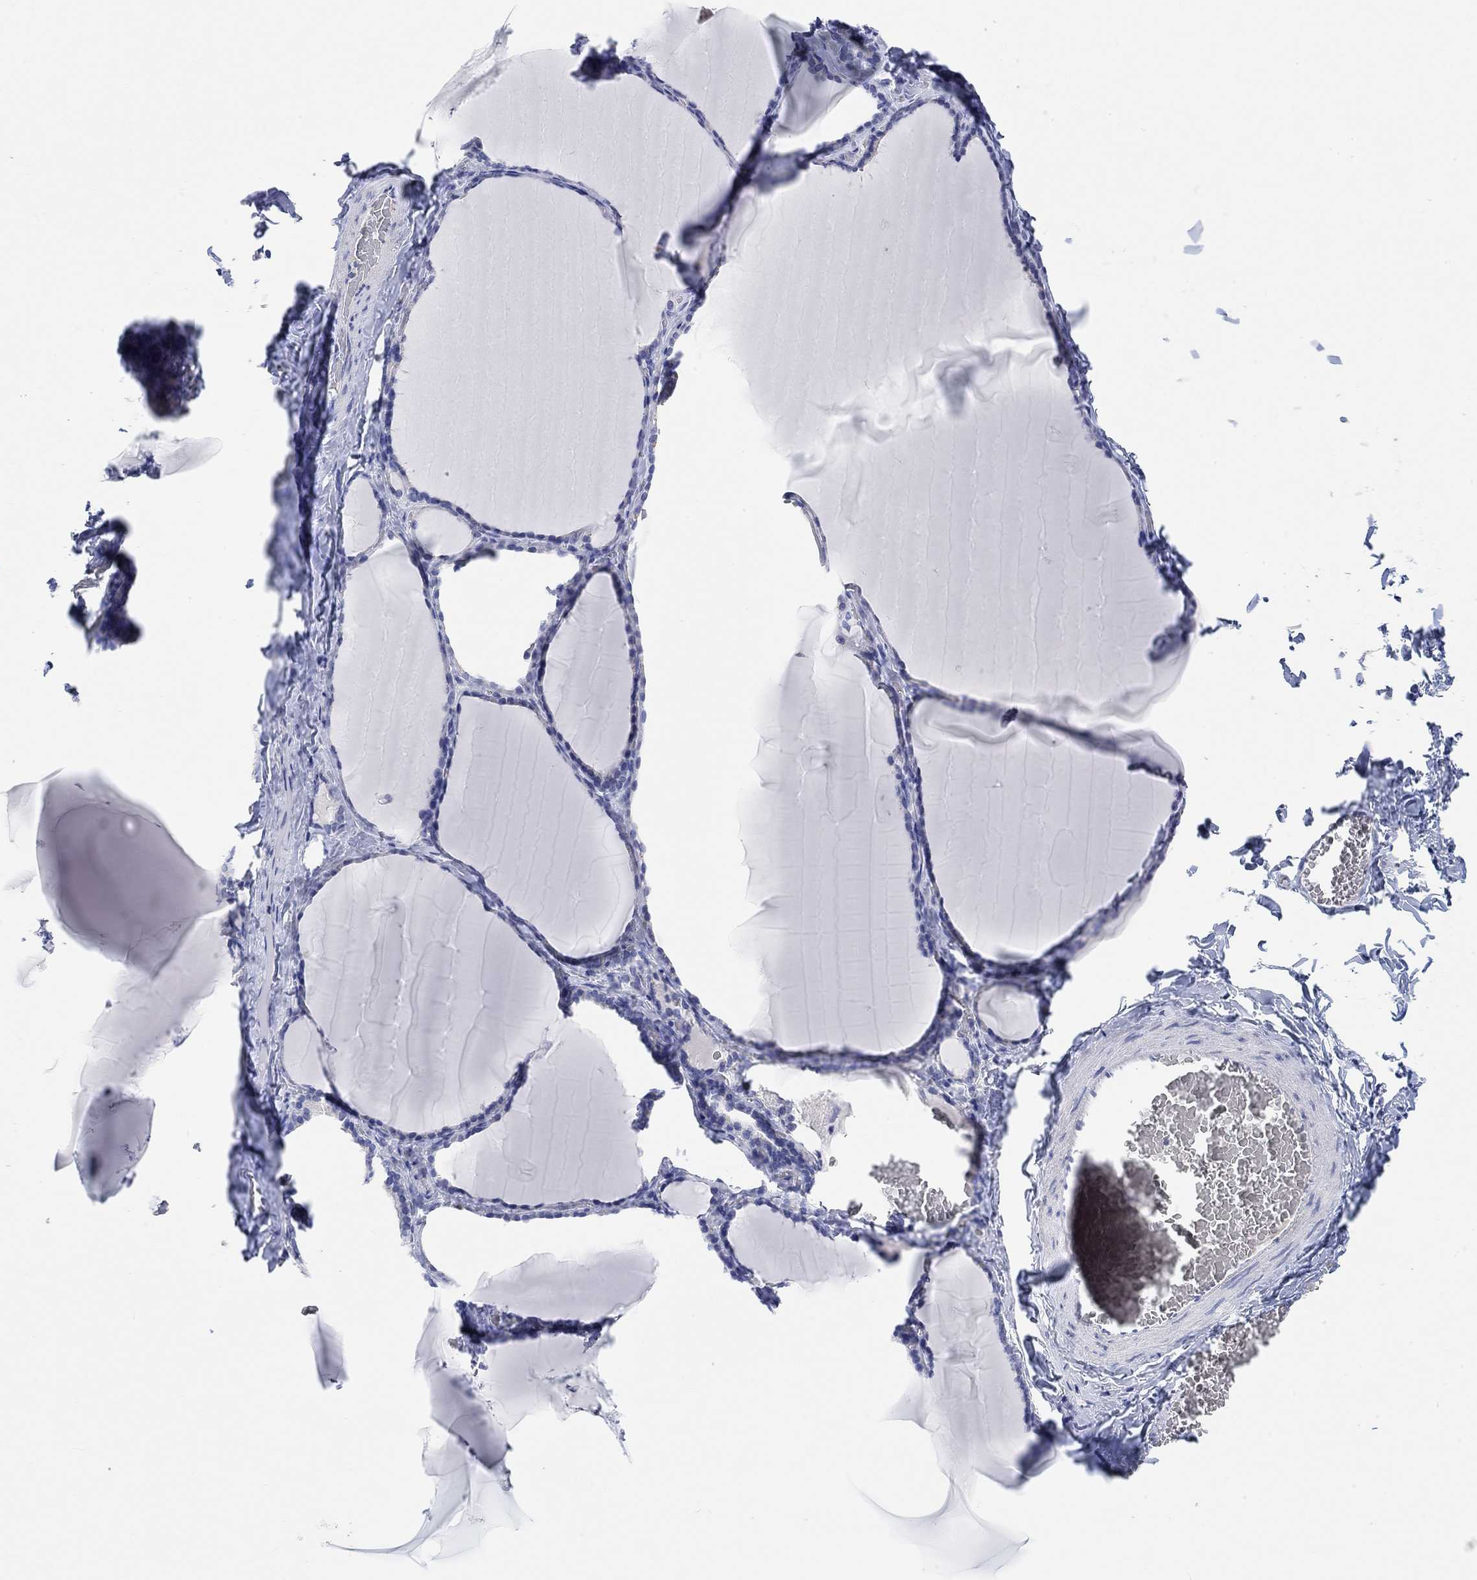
{"staining": {"intensity": "negative", "quantity": "none", "location": "none"}, "tissue": "thyroid gland", "cell_type": "Glandular cells", "image_type": "normal", "snomed": [{"axis": "morphology", "description": "Normal tissue, NOS"}, {"axis": "morphology", "description": "Hyperplasia, NOS"}, {"axis": "topography", "description": "Thyroid gland"}], "caption": "This is a photomicrograph of immunohistochemistry staining of normal thyroid gland, which shows no expression in glandular cells. The staining is performed using DAB (3,3'-diaminobenzidine) brown chromogen with nuclei counter-stained in using hematoxylin.", "gene": "ATP6V1E2", "patient": {"sex": "female", "age": 27}}